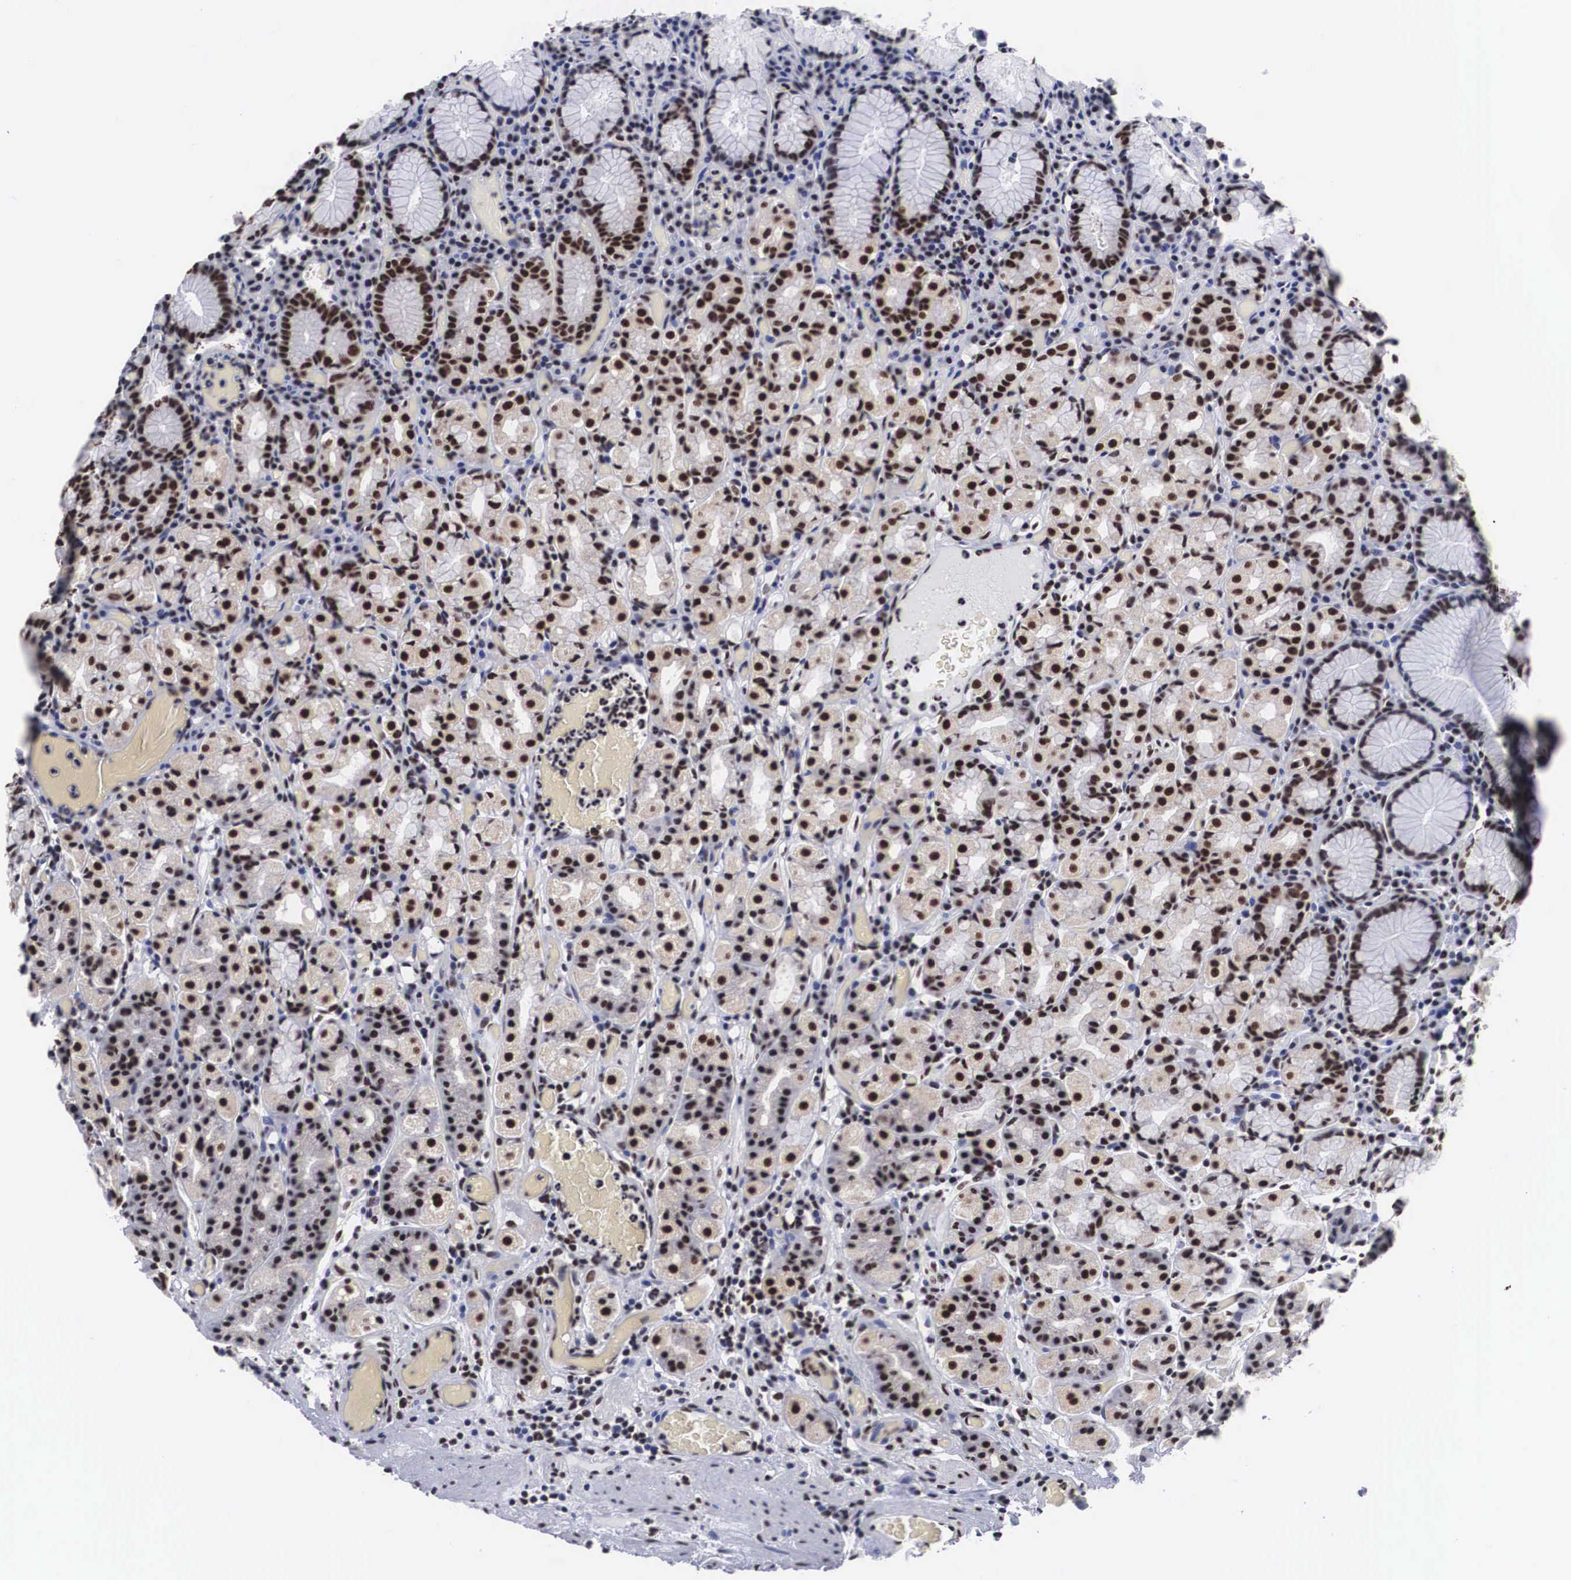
{"staining": {"intensity": "moderate", "quantity": "25%-75%", "location": "nuclear"}, "tissue": "stomach", "cell_type": "Glandular cells", "image_type": "normal", "snomed": [{"axis": "morphology", "description": "Normal tissue, NOS"}, {"axis": "topography", "description": "Stomach, lower"}], "caption": "Immunohistochemical staining of benign stomach demonstrates 25%-75% levels of moderate nuclear protein positivity in approximately 25%-75% of glandular cells.", "gene": "ACIN1", "patient": {"sex": "male", "age": 58}}